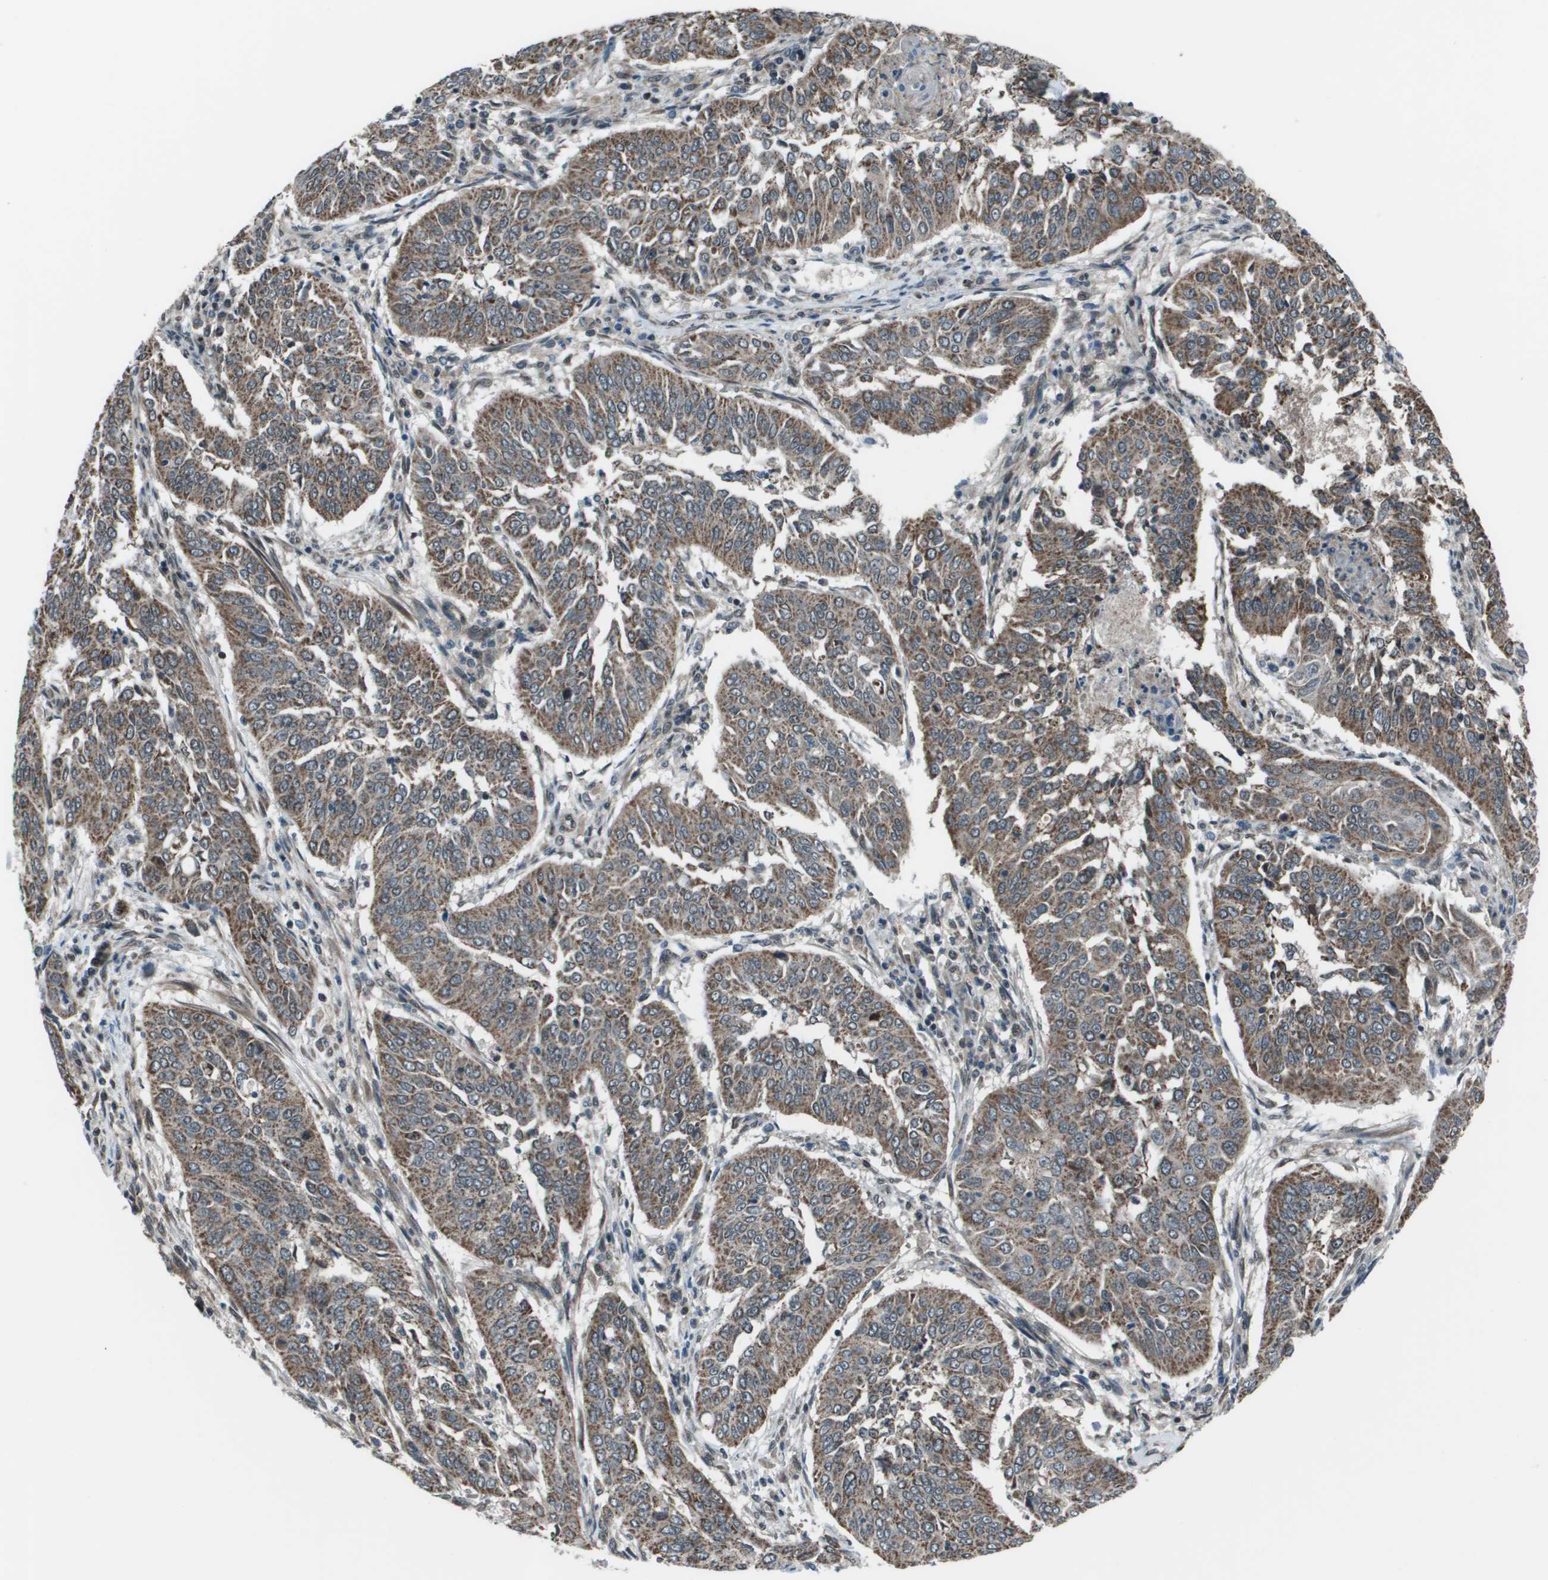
{"staining": {"intensity": "moderate", "quantity": ">75%", "location": "cytoplasmic/membranous"}, "tissue": "cervical cancer", "cell_type": "Tumor cells", "image_type": "cancer", "snomed": [{"axis": "morphology", "description": "Normal tissue, NOS"}, {"axis": "morphology", "description": "Squamous cell carcinoma, NOS"}, {"axis": "topography", "description": "Cervix"}], "caption": "IHC staining of squamous cell carcinoma (cervical), which reveals medium levels of moderate cytoplasmic/membranous positivity in approximately >75% of tumor cells indicating moderate cytoplasmic/membranous protein expression. The staining was performed using DAB (brown) for protein detection and nuclei were counterstained in hematoxylin (blue).", "gene": "PPFIA1", "patient": {"sex": "female", "age": 39}}